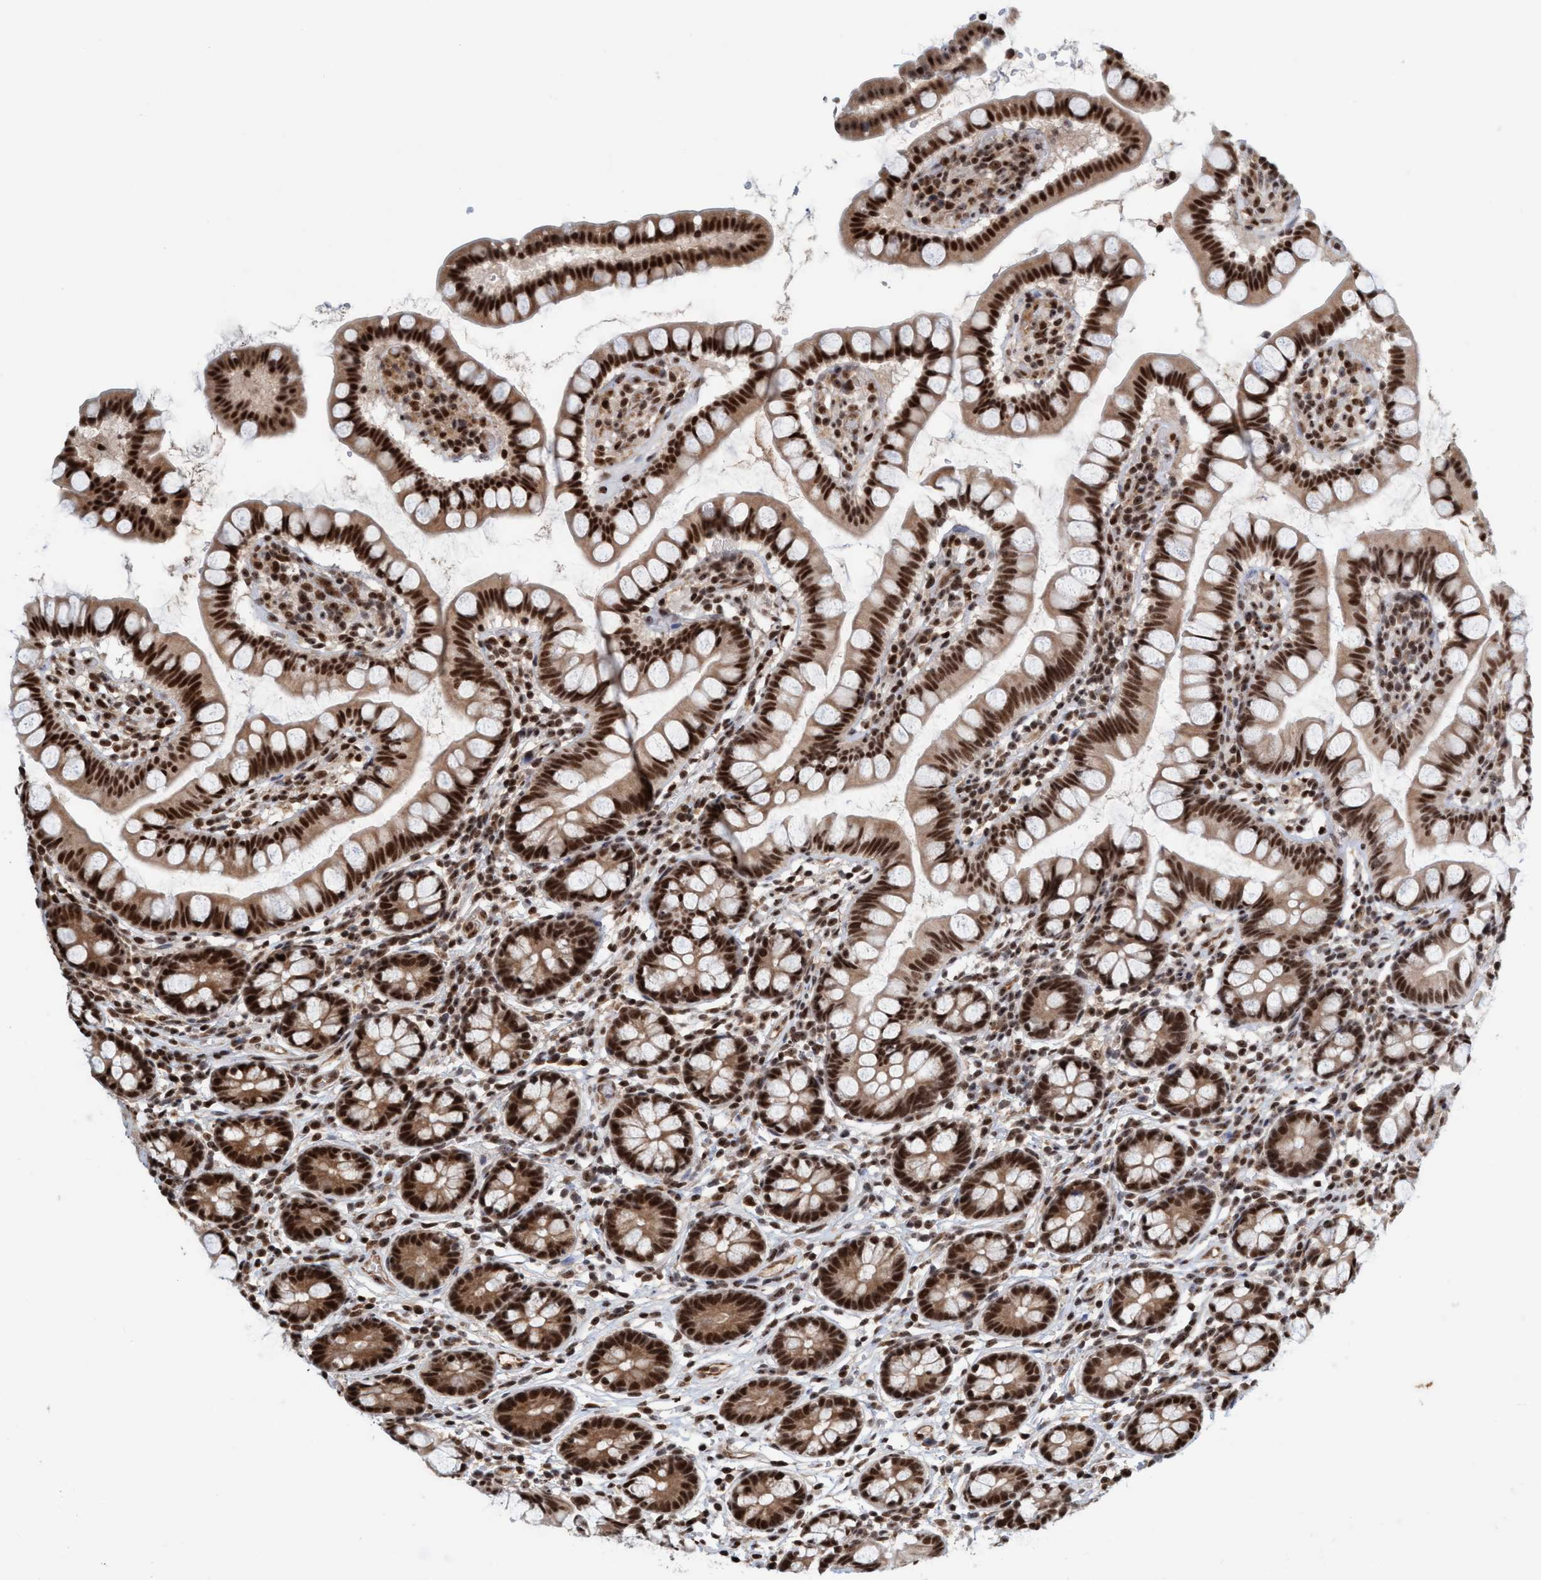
{"staining": {"intensity": "strong", "quantity": ">75%", "location": "nuclear"}, "tissue": "small intestine", "cell_type": "Glandular cells", "image_type": "normal", "snomed": [{"axis": "morphology", "description": "Normal tissue, NOS"}, {"axis": "topography", "description": "Small intestine"}], "caption": "Protein staining by IHC displays strong nuclear staining in approximately >75% of glandular cells in unremarkable small intestine. (brown staining indicates protein expression, while blue staining denotes nuclei).", "gene": "SMCR8", "patient": {"sex": "female", "age": 84}}